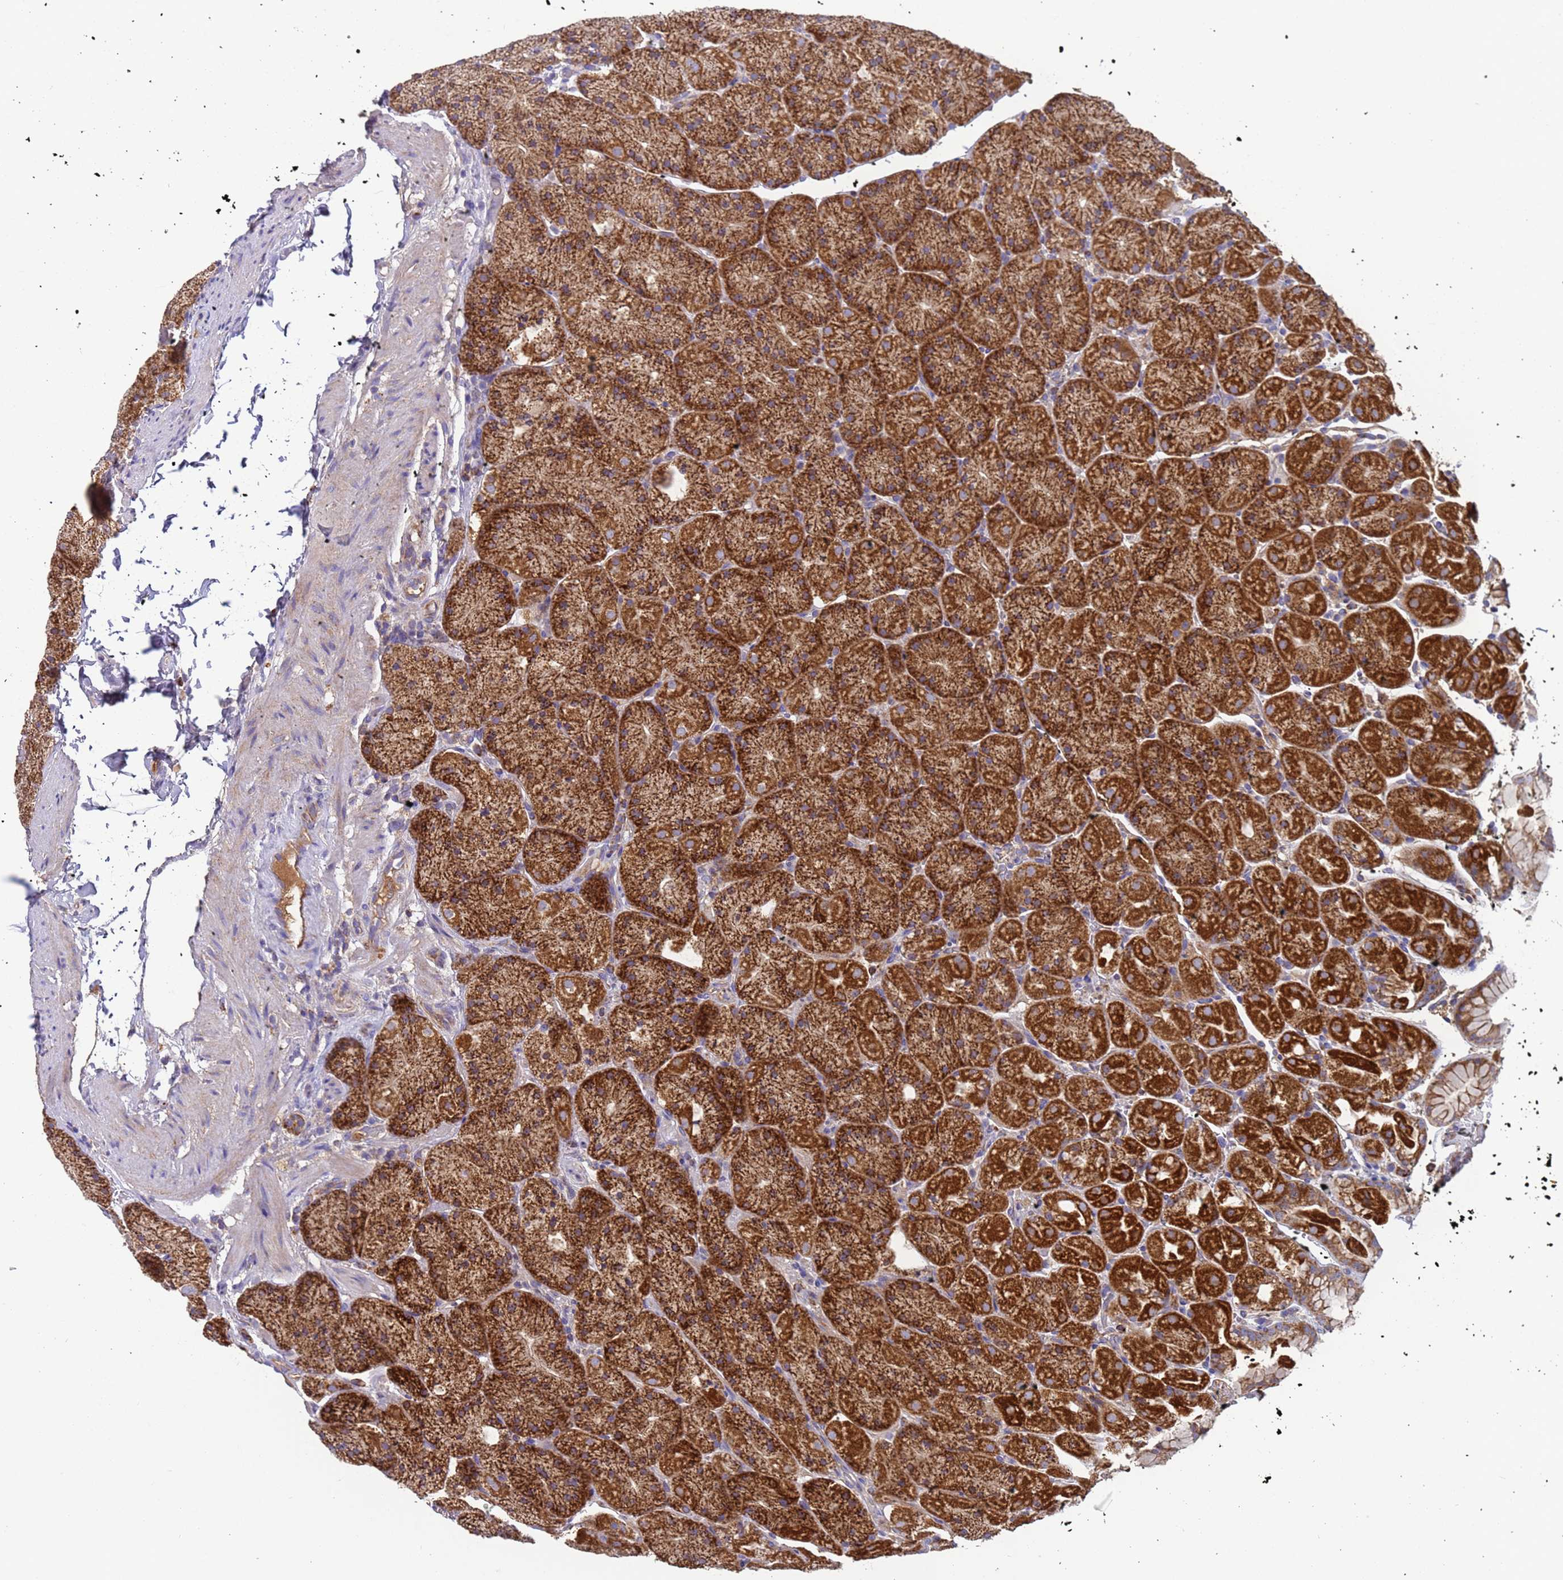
{"staining": {"intensity": "strong", "quantity": "25%-75%", "location": "cytoplasmic/membranous"}, "tissue": "stomach", "cell_type": "Glandular cells", "image_type": "normal", "snomed": [{"axis": "morphology", "description": "Normal tissue, NOS"}, {"axis": "topography", "description": "Stomach, upper"}, {"axis": "topography", "description": "Stomach, lower"}], "caption": "Stomach stained with DAB (3,3'-diaminobenzidine) immunohistochemistry exhibits high levels of strong cytoplasmic/membranous staining in about 25%-75% of glandular cells. (brown staining indicates protein expression, while blue staining denotes nuclei).", "gene": "TMEM126A", "patient": {"sex": "male", "age": 67}}